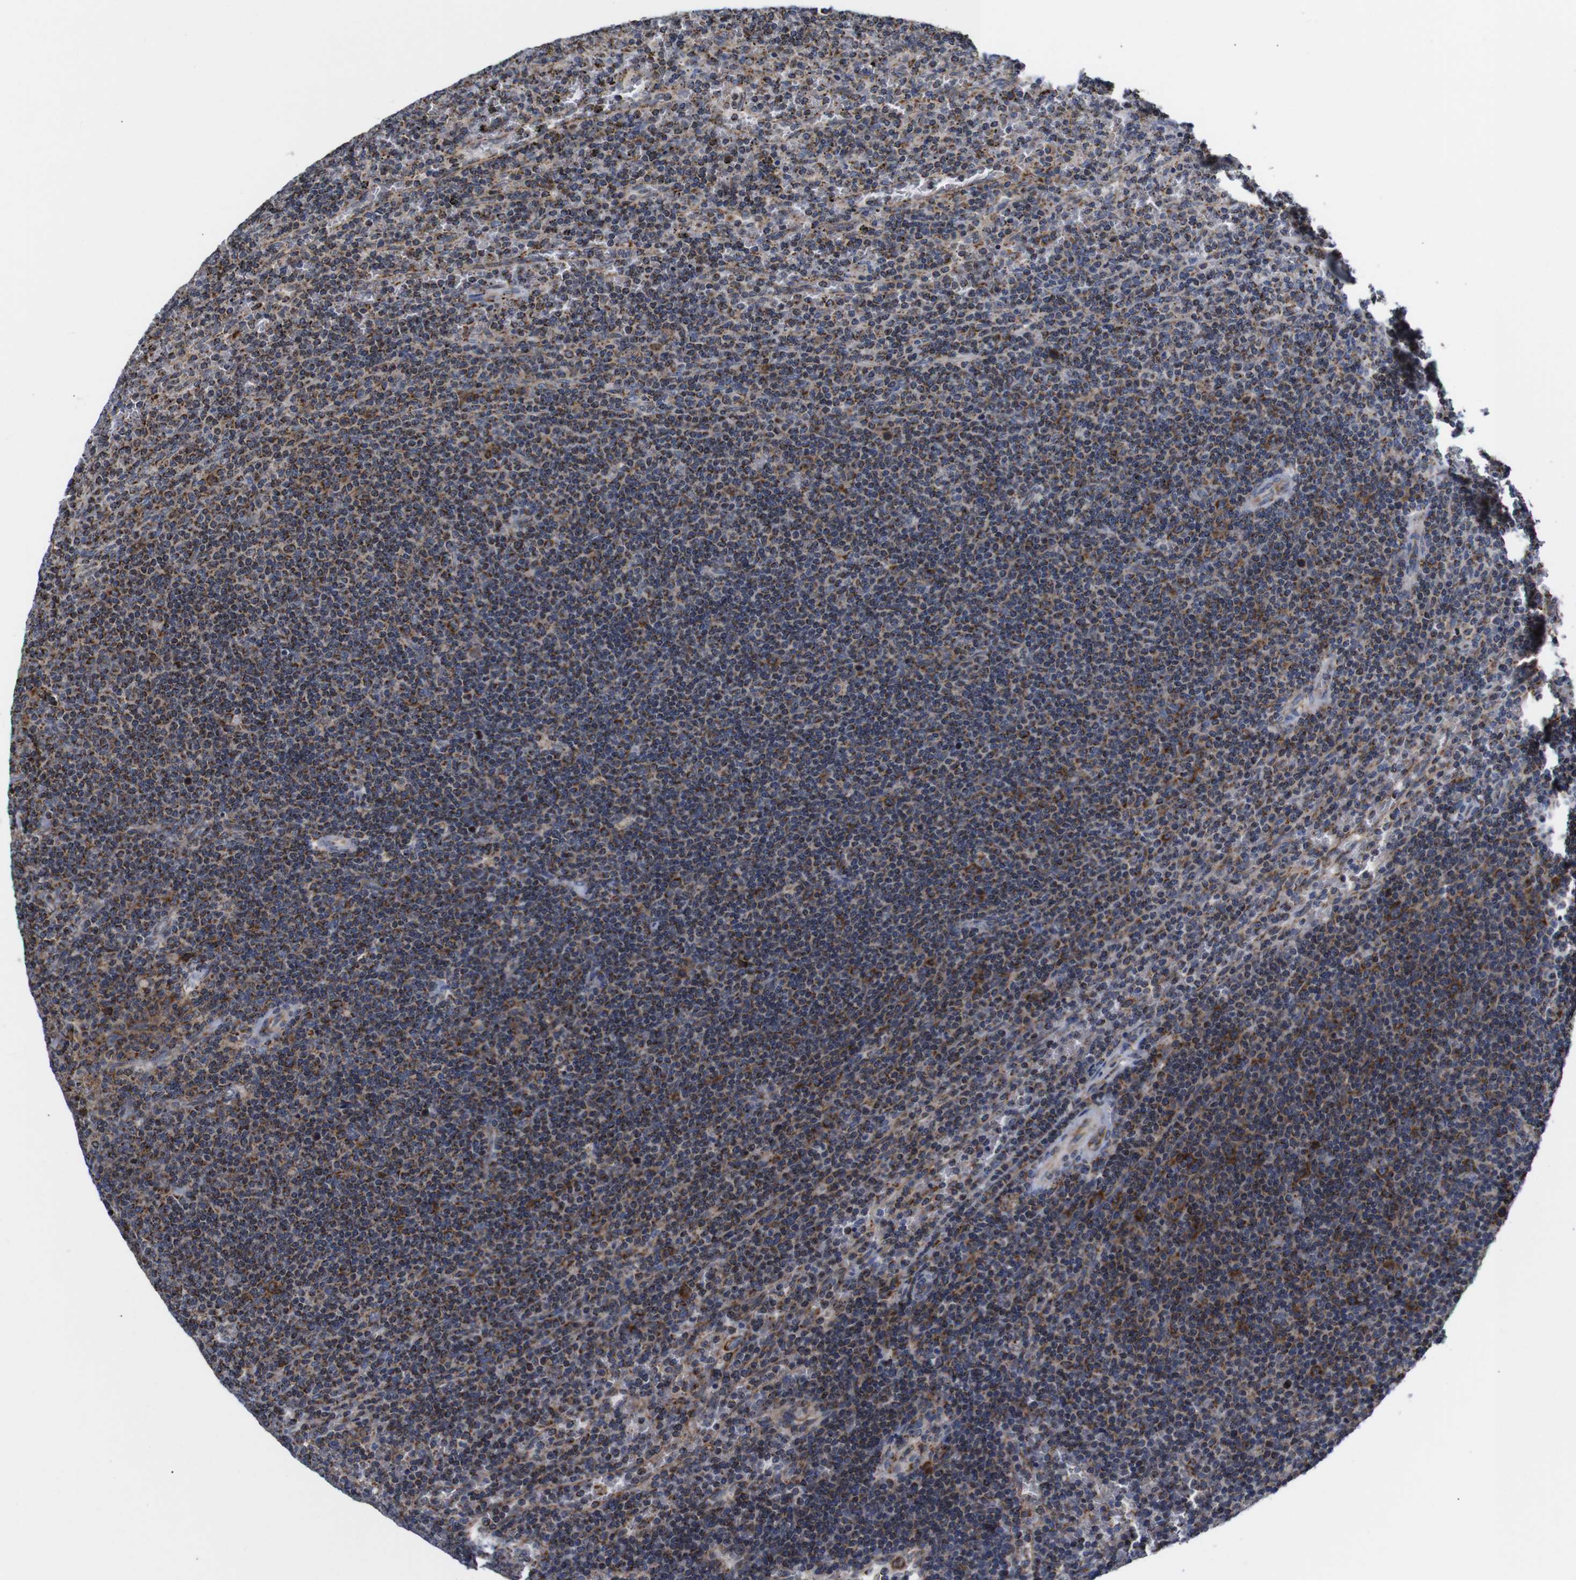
{"staining": {"intensity": "moderate", "quantity": ">75%", "location": "cytoplasmic/membranous"}, "tissue": "lymphoma", "cell_type": "Tumor cells", "image_type": "cancer", "snomed": [{"axis": "morphology", "description": "Malignant lymphoma, non-Hodgkin's type, Low grade"}, {"axis": "topography", "description": "Spleen"}], "caption": "DAB (3,3'-diaminobenzidine) immunohistochemical staining of lymphoma shows moderate cytoplasmic/membranous protein expression in approximately >75% of tumor cells.", "gene": "C17orf80", "patient": {"sex": "female", "age": 50}}